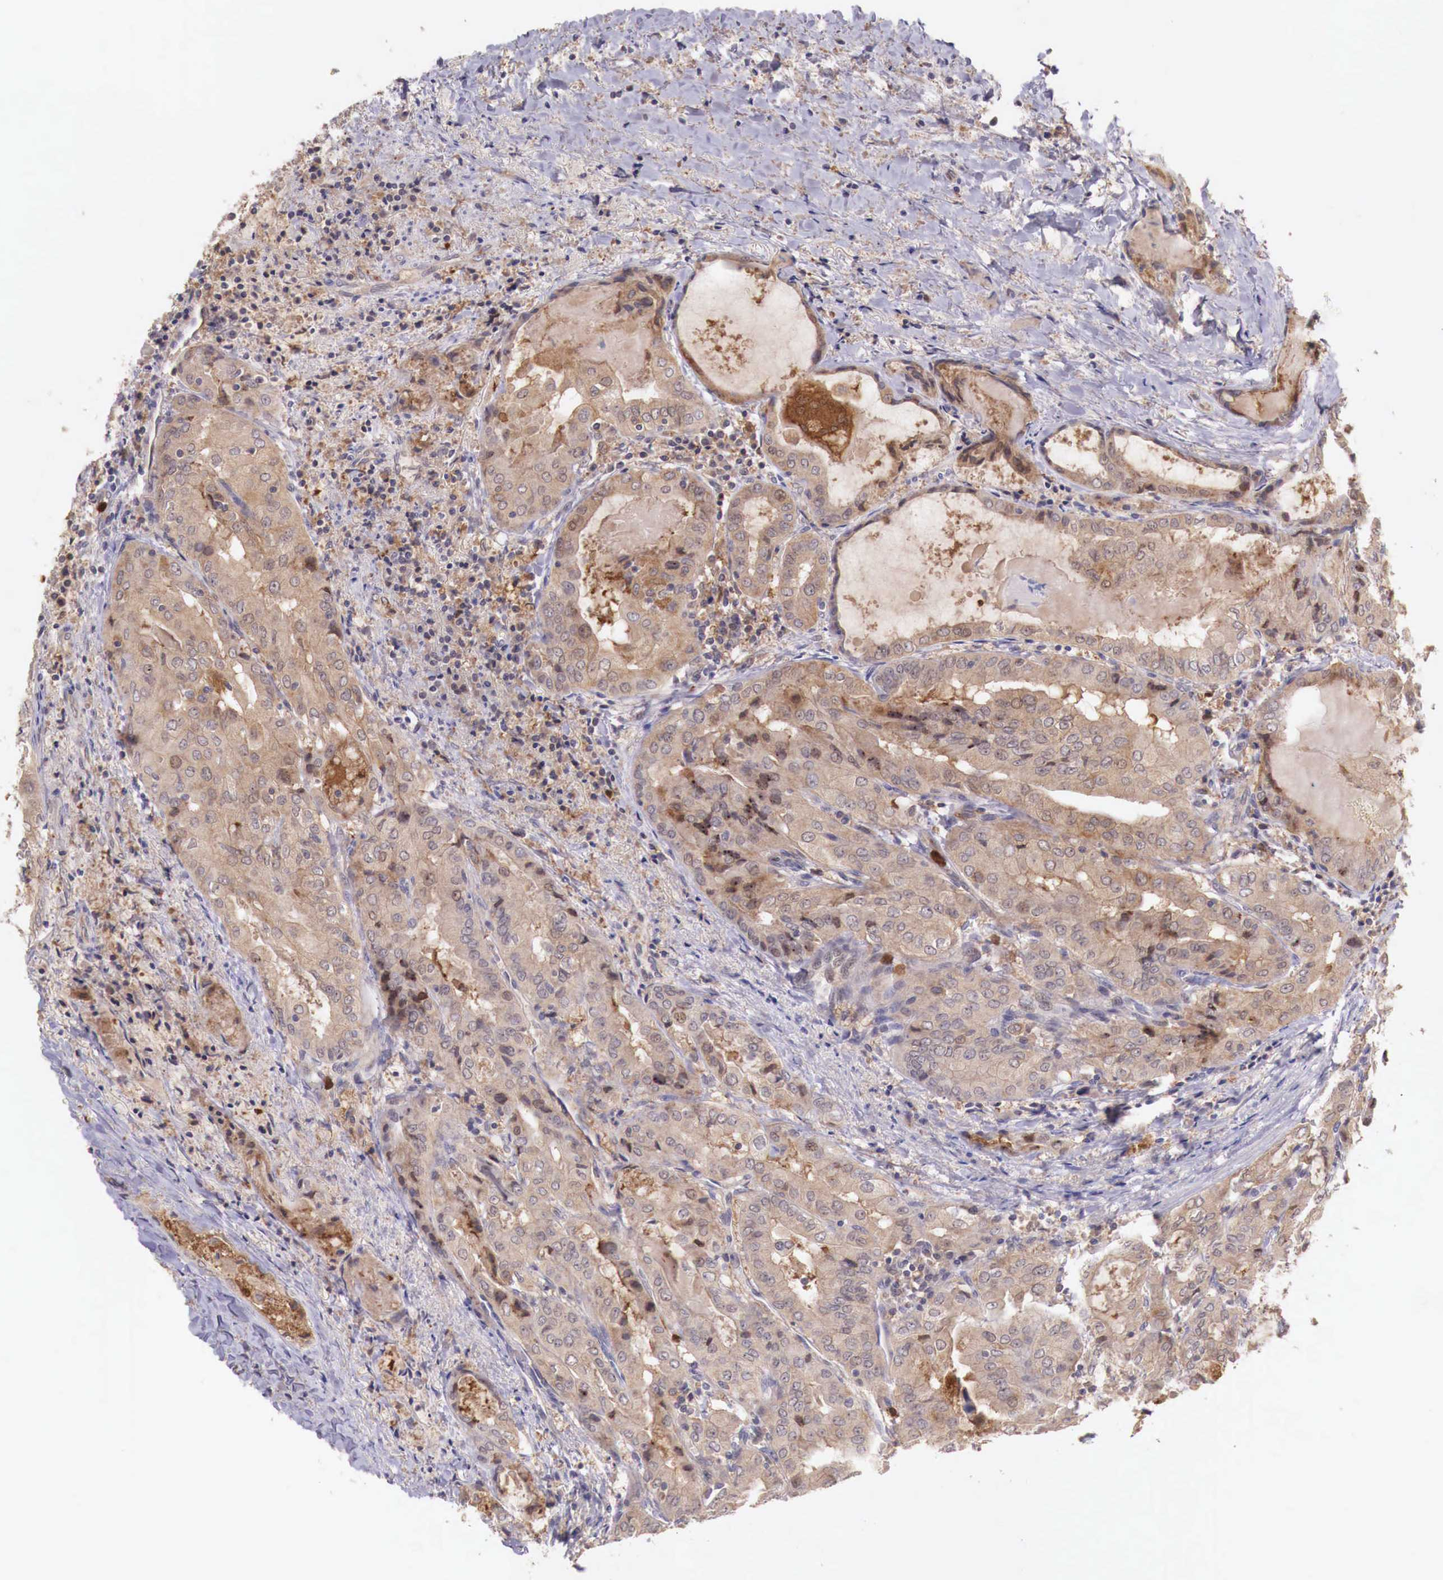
{"staining": {"intensity": "moderate", "quantity": ">75%", "location": "cytoplasmic/membranous"}, "tissue": "thyroid cancer", "cell_type": "Tumor cells", "image_type": "cancer", "snomed": [{"axis": "morphology", "description": "Papillary adenocarcinoma, NOS"}, {"axis": "topography", "description": "Thyroid gland"}], "caption": "Protein expression analysis of papillary adenocarcinoma (thyroid) reveals moderate cytoplasmic/membranous positivity in about >75% of tumor cells. (IHC, brightfield microscopy, high magnification).", "gene": "GAB2", "patient": {"sex": "female", "age": 71}}